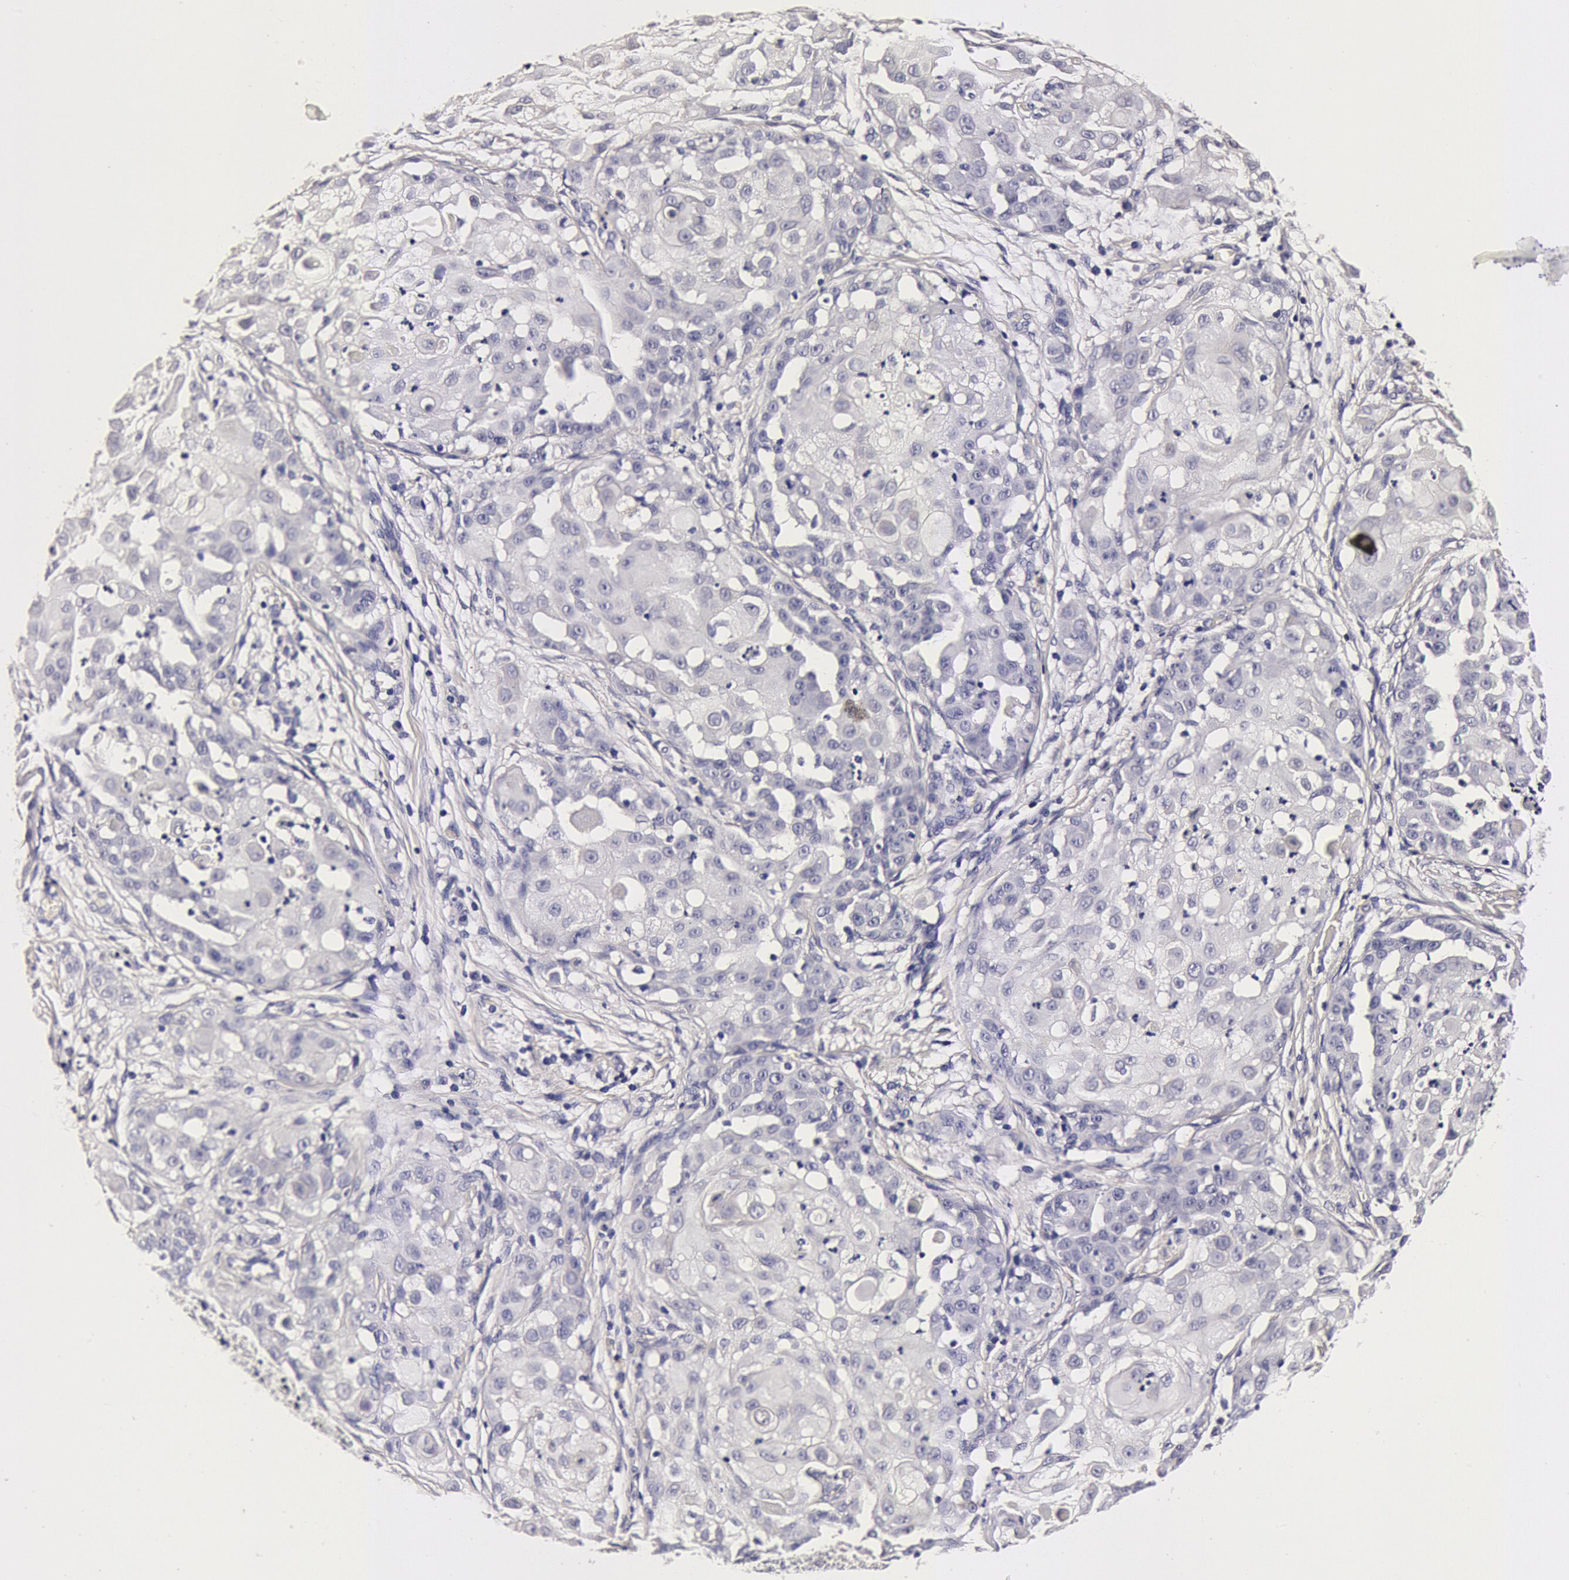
{"staining": {"intensity": "negative", "quantity": "none", "location": "none"}, "tissue": "skin cancer", "cell_type": "Tumor cells", "image_type": "cancer", "snomed": [{"axis": "morphology", "description": "Squamous cell carcinoma, NOS"}, {"axis": "topography", "description": "Skin"}], "caption": "Photomicrograph shows no protein staining in tumor cells of skin cancer (squamous cell carcinoma) tissue.", "gene": "CCDC22", "patient": {"sex": "female", "age": 57}}